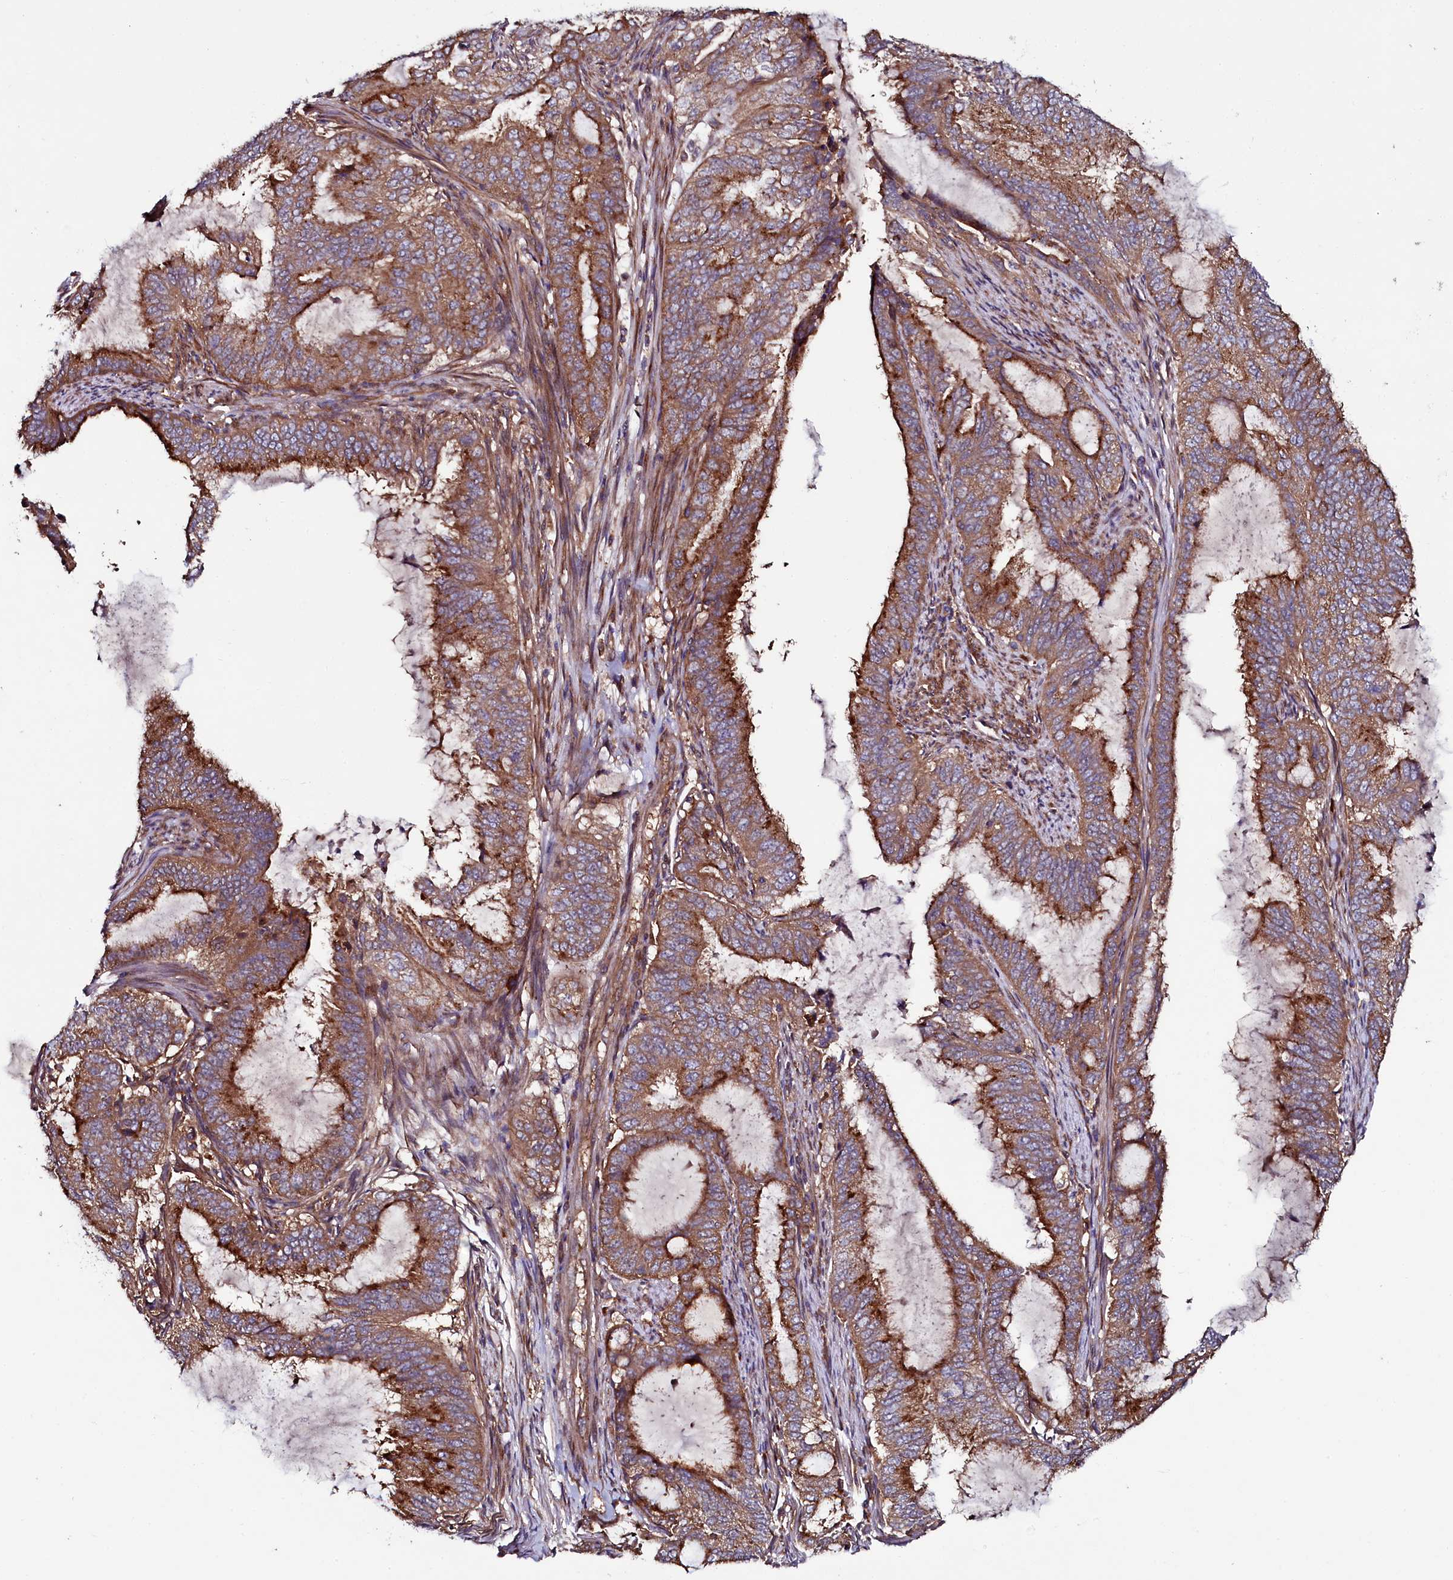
{"staining": {"intensity": "moderate", "quantity": ">75%", "location": "cytoplasmic/membranous"}, "tissue": "endometrial cancer", "cell_type": "Tumor cells", "image_type": "cancer", "snomed": [{"axis": "morphology", "description": "Adenocarcinoma, NOS"}, {"axis": "topography", "description": "Endometrium"}], "caption": "Immunohistochemical staining of adenocarcinoma (endometrial) displays medium levels of moderate cytoplasmic/membranous positivity in approximately >75% of tumor cells. (brown staining indicates protein expression, while blue staining denotes nuclei).", "gene": "USPL1", "patient": {"sex": "female", "age": 51}}